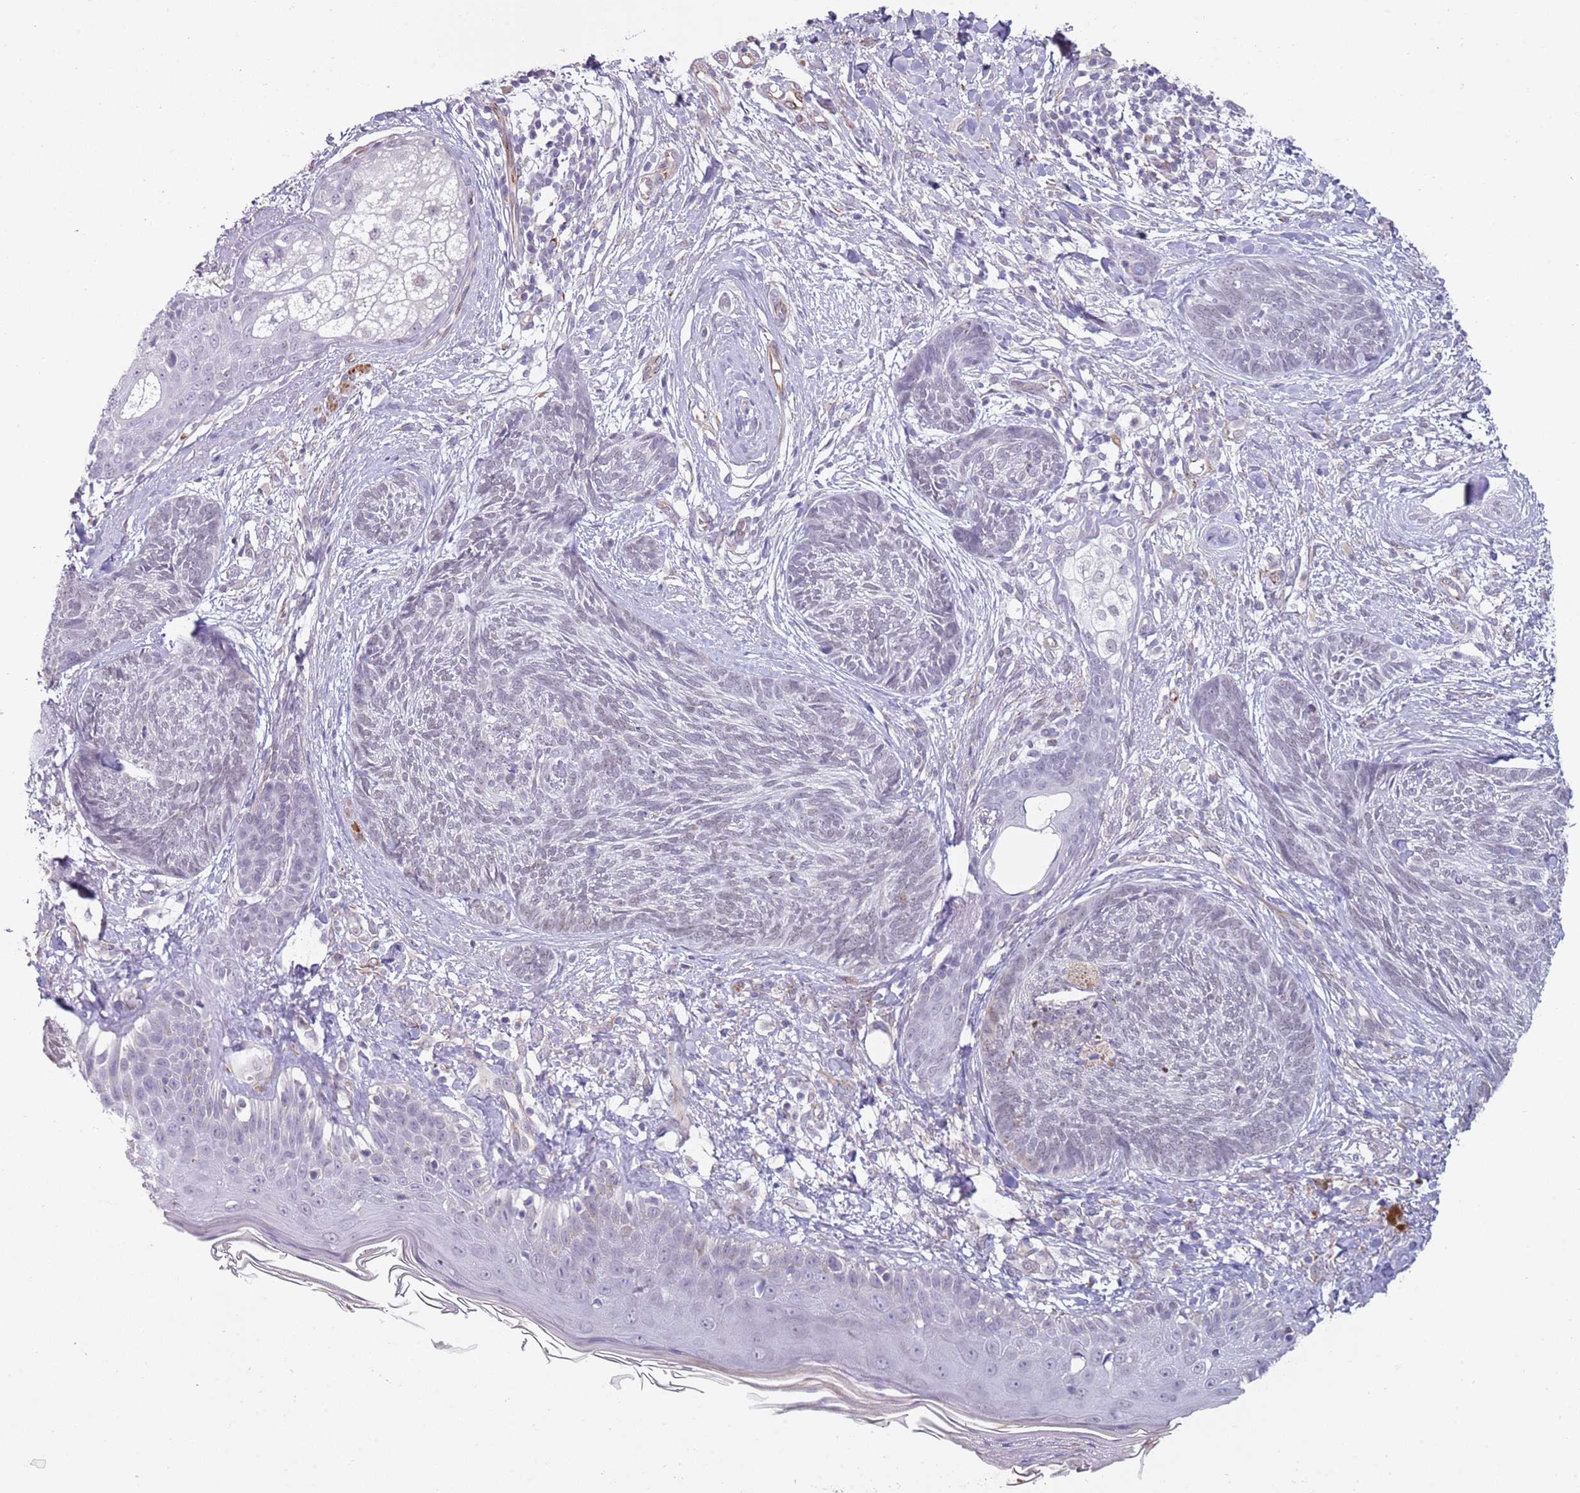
{"staining": {"intensity": "negative", "quantity": "none", "location": "none"}, "tissue": "skin cancer", "cell_type": "Tumor cells", "image_type": "cancer", "snomed": [{"axis": "morphology", "description": "Basal cell carcinoma"}, {"axis": "topography", "description": "Skin"}], "caption": "This is an immunohistochemistry (IHC) micrograph of basal cell carcinoma (skin). There is no positivity in tumor cells.", "gene": "NBPF3", "patient": {"sex": "male", "age": 73}}